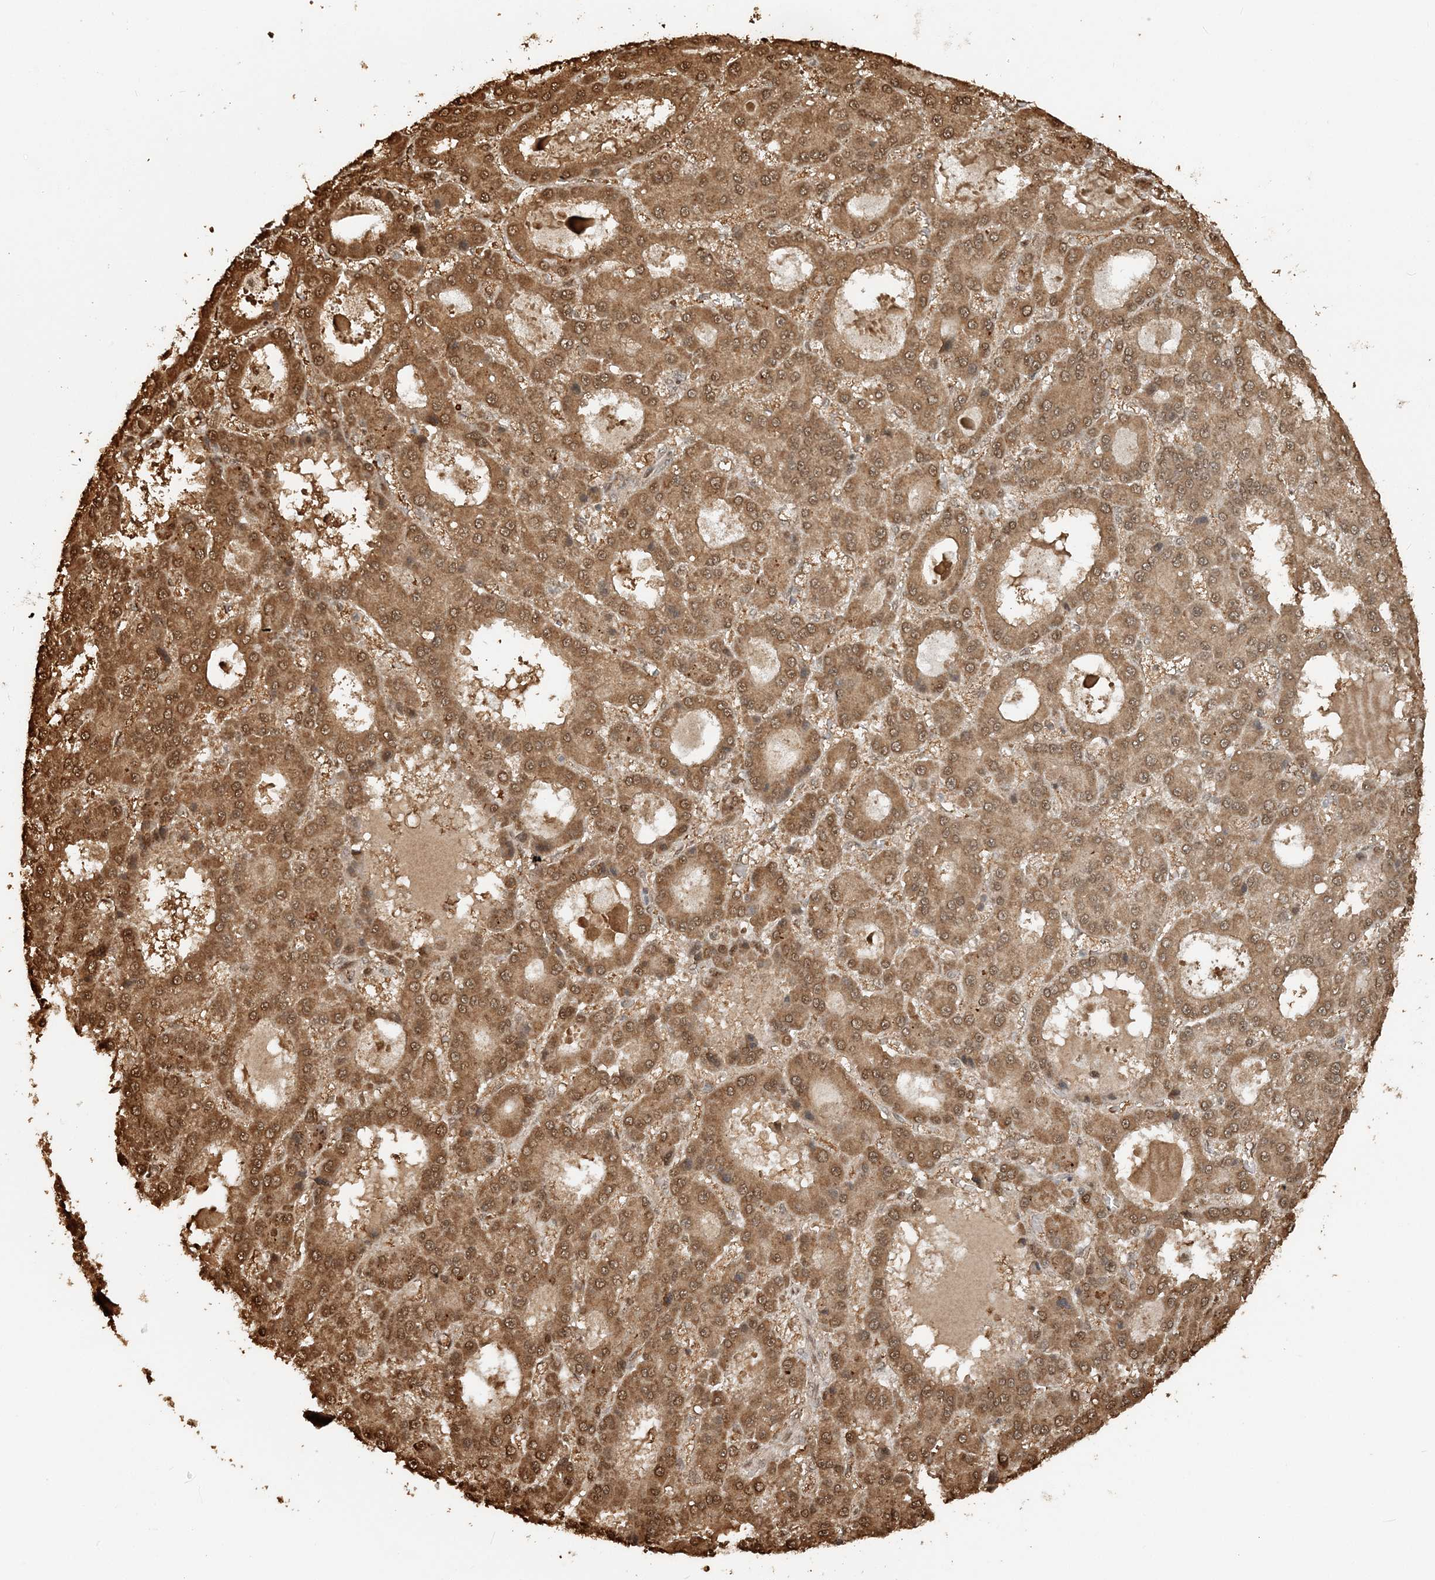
{"staining": {"intensity": "moderate", "quantity": ">75%", "location": "cytoplasmic/membranous,nuclear"}, "tissue": "liver cancer", "cell_type": "Tumor cells", "image_type": "cancer", "snomed": [{"axis": "morphology", "description": "Carcinoma, Hepatocellular, NOS"}, {"axis": "topography", "description": "Liver"}], "caption": "Protein staining of liver hepatocellular carcinoma tissue demonstrates moderate cytoplasmic/membranous and nuclear positivity in approximately >75% of tumor cells.", "gene": "ARHGAP35", "patient": {"sex": "male", "age": 70}}